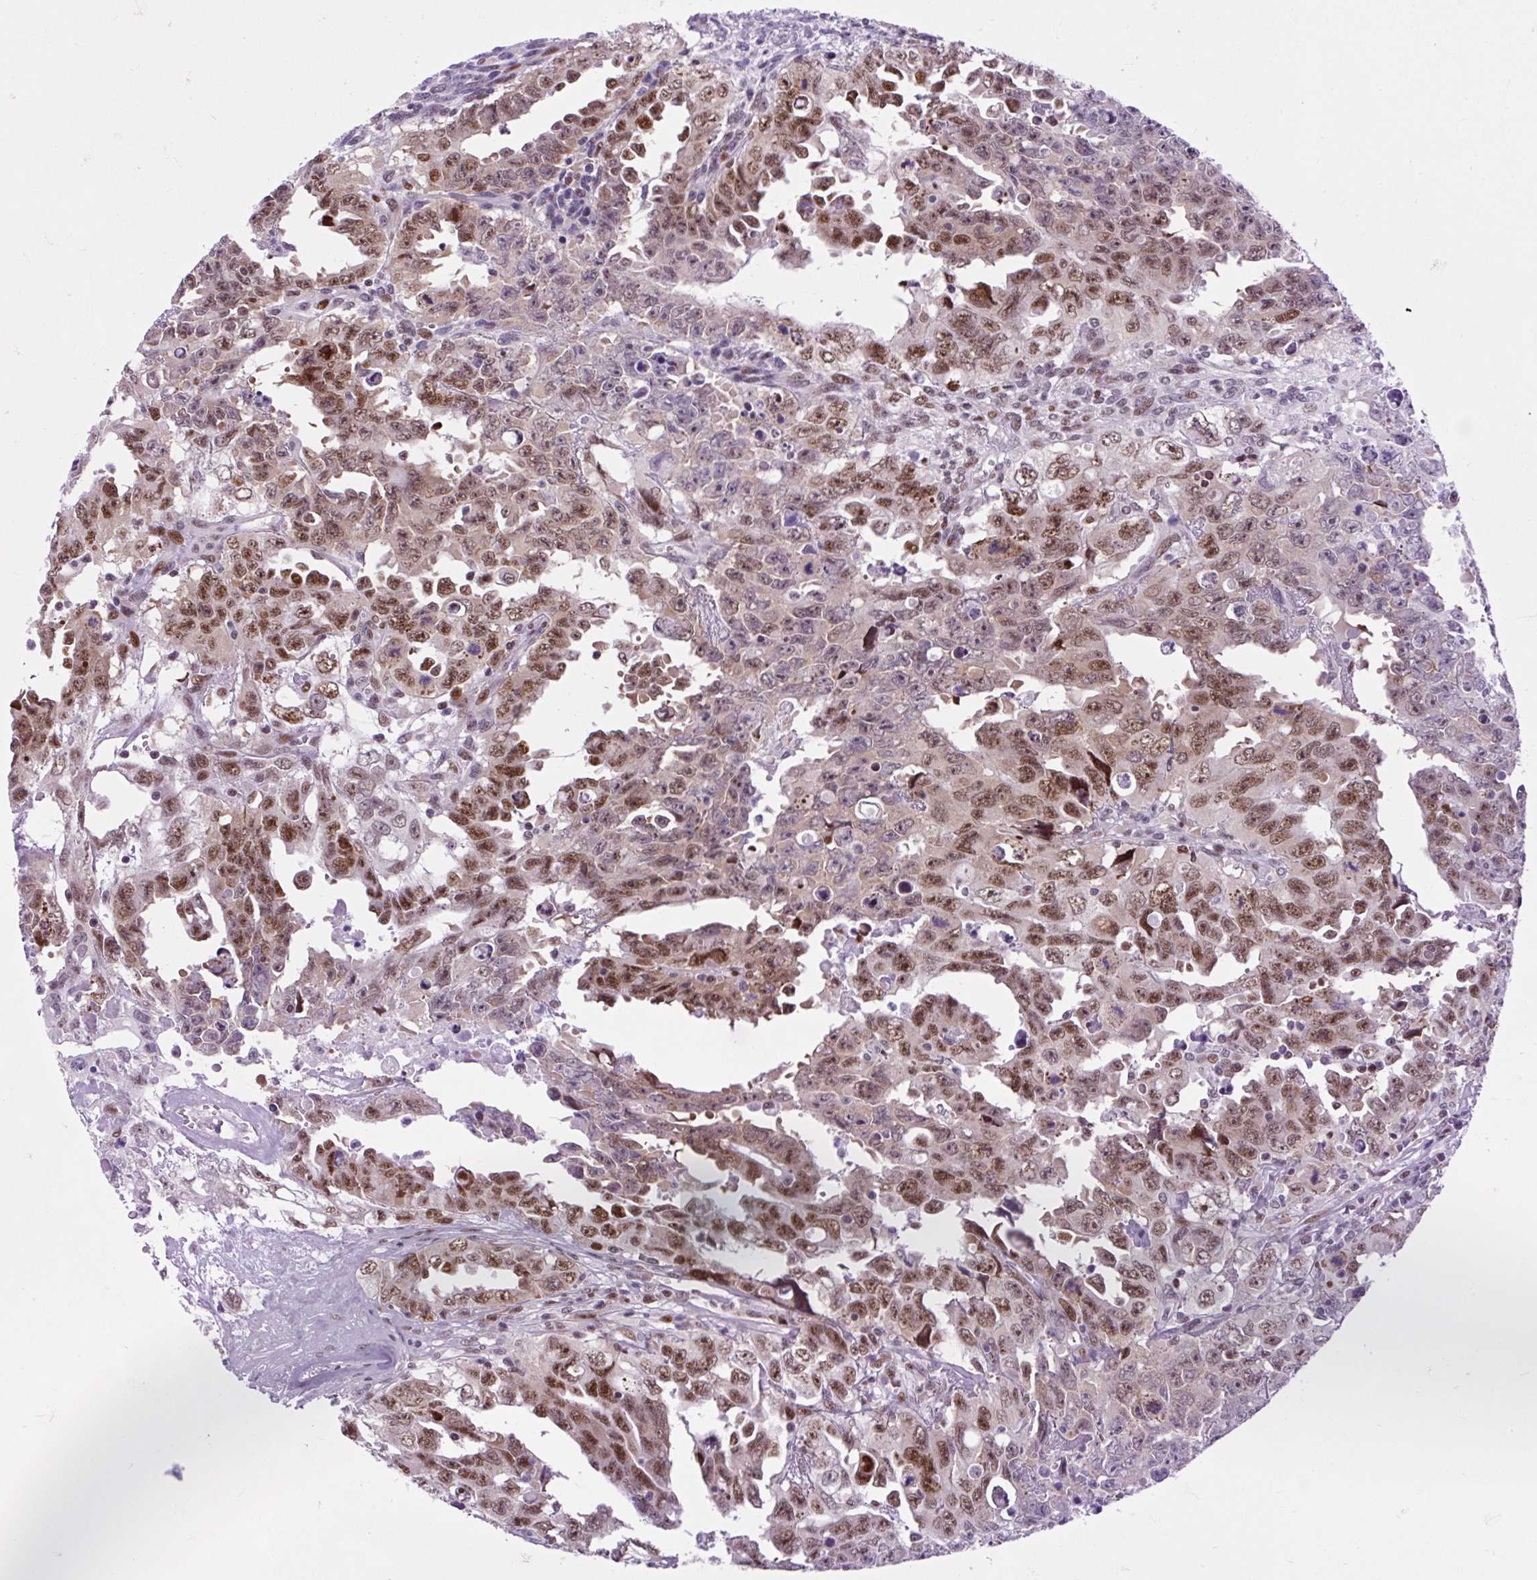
{"staining": {"intensity": "moderate", "quantity": ">75%", "location": "nuclear"}, "tissue": "testis cancer", "cell_type": "Tumor cells", "image_type": "cancer", "snomed": [{"axis": "morphology", "description": "Carcinoma, Embryonal, NOS"}, {"axis": "topography", "description": "Testis"}], "caption": "Moderate nuclear staining is appreciated in about >75% of tumor cells in testis cancer.", "gene": "CLK2", "patient": {"sex": "male", "age": 24}}